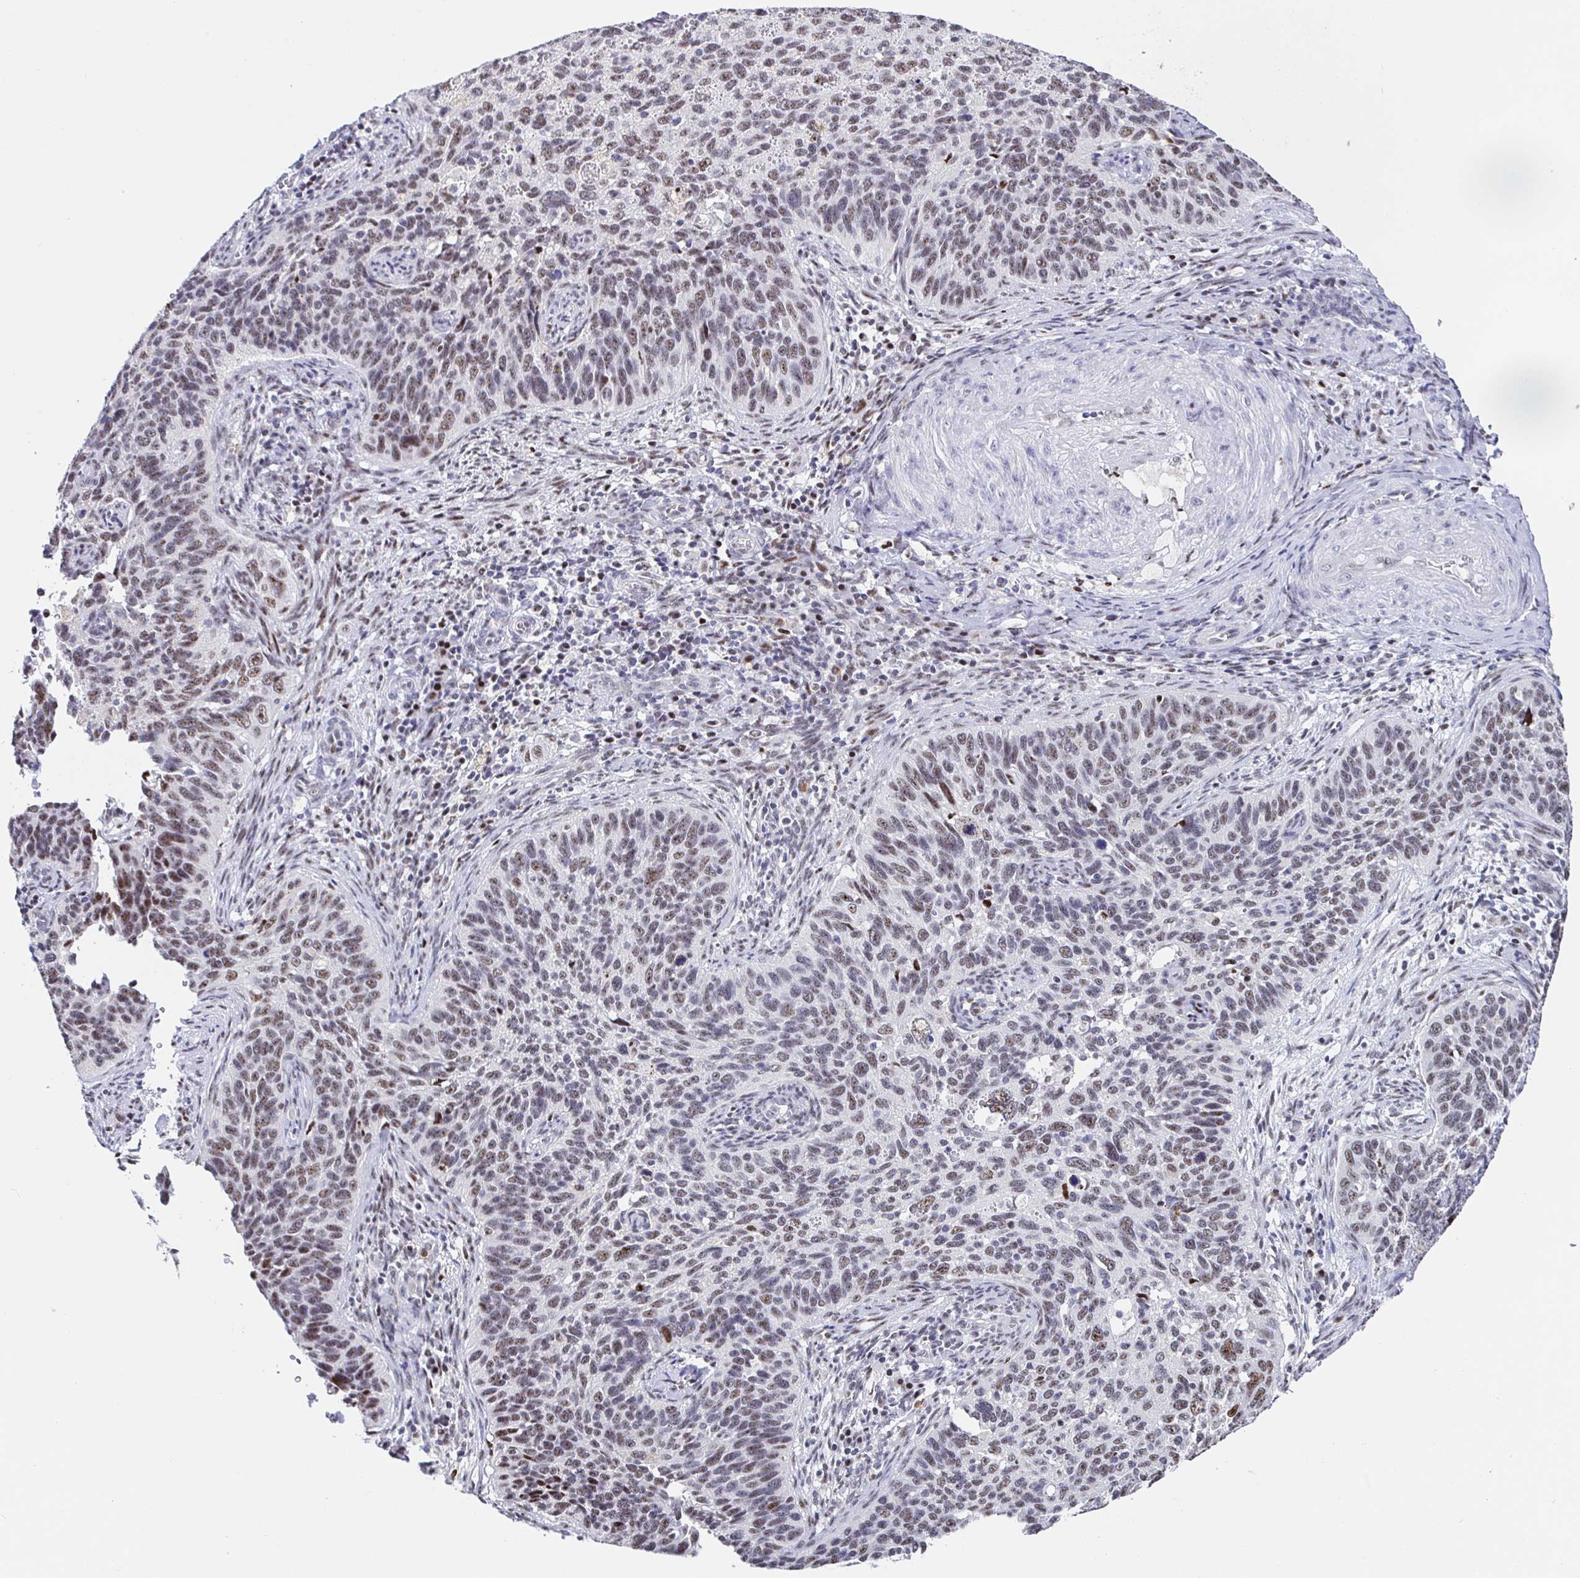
{"staining": {"intensity": "weak", "quantity": "25%-75%", "location": "nuclear"}, "tissue": "cervical cancer", "cell_type": "Tumor cells", "image_type": "cancer", "snomed": [{"axis": "morphology", "description": "Squamous cell carcinoma, NOS"}, {"axis": "topography", "description": "Cervix"}], "caption": "Tumor cells show weak nuclear expression in approximately 25%-75% of cells in cervical squamous cell carcinoma. The protein is stained brown, and the nuclei are stained in blue (DAB IHC with brightfield microscopy, high magnification).", "gene": "SETD5", "patient": {"sex": "female", "age": 51}}